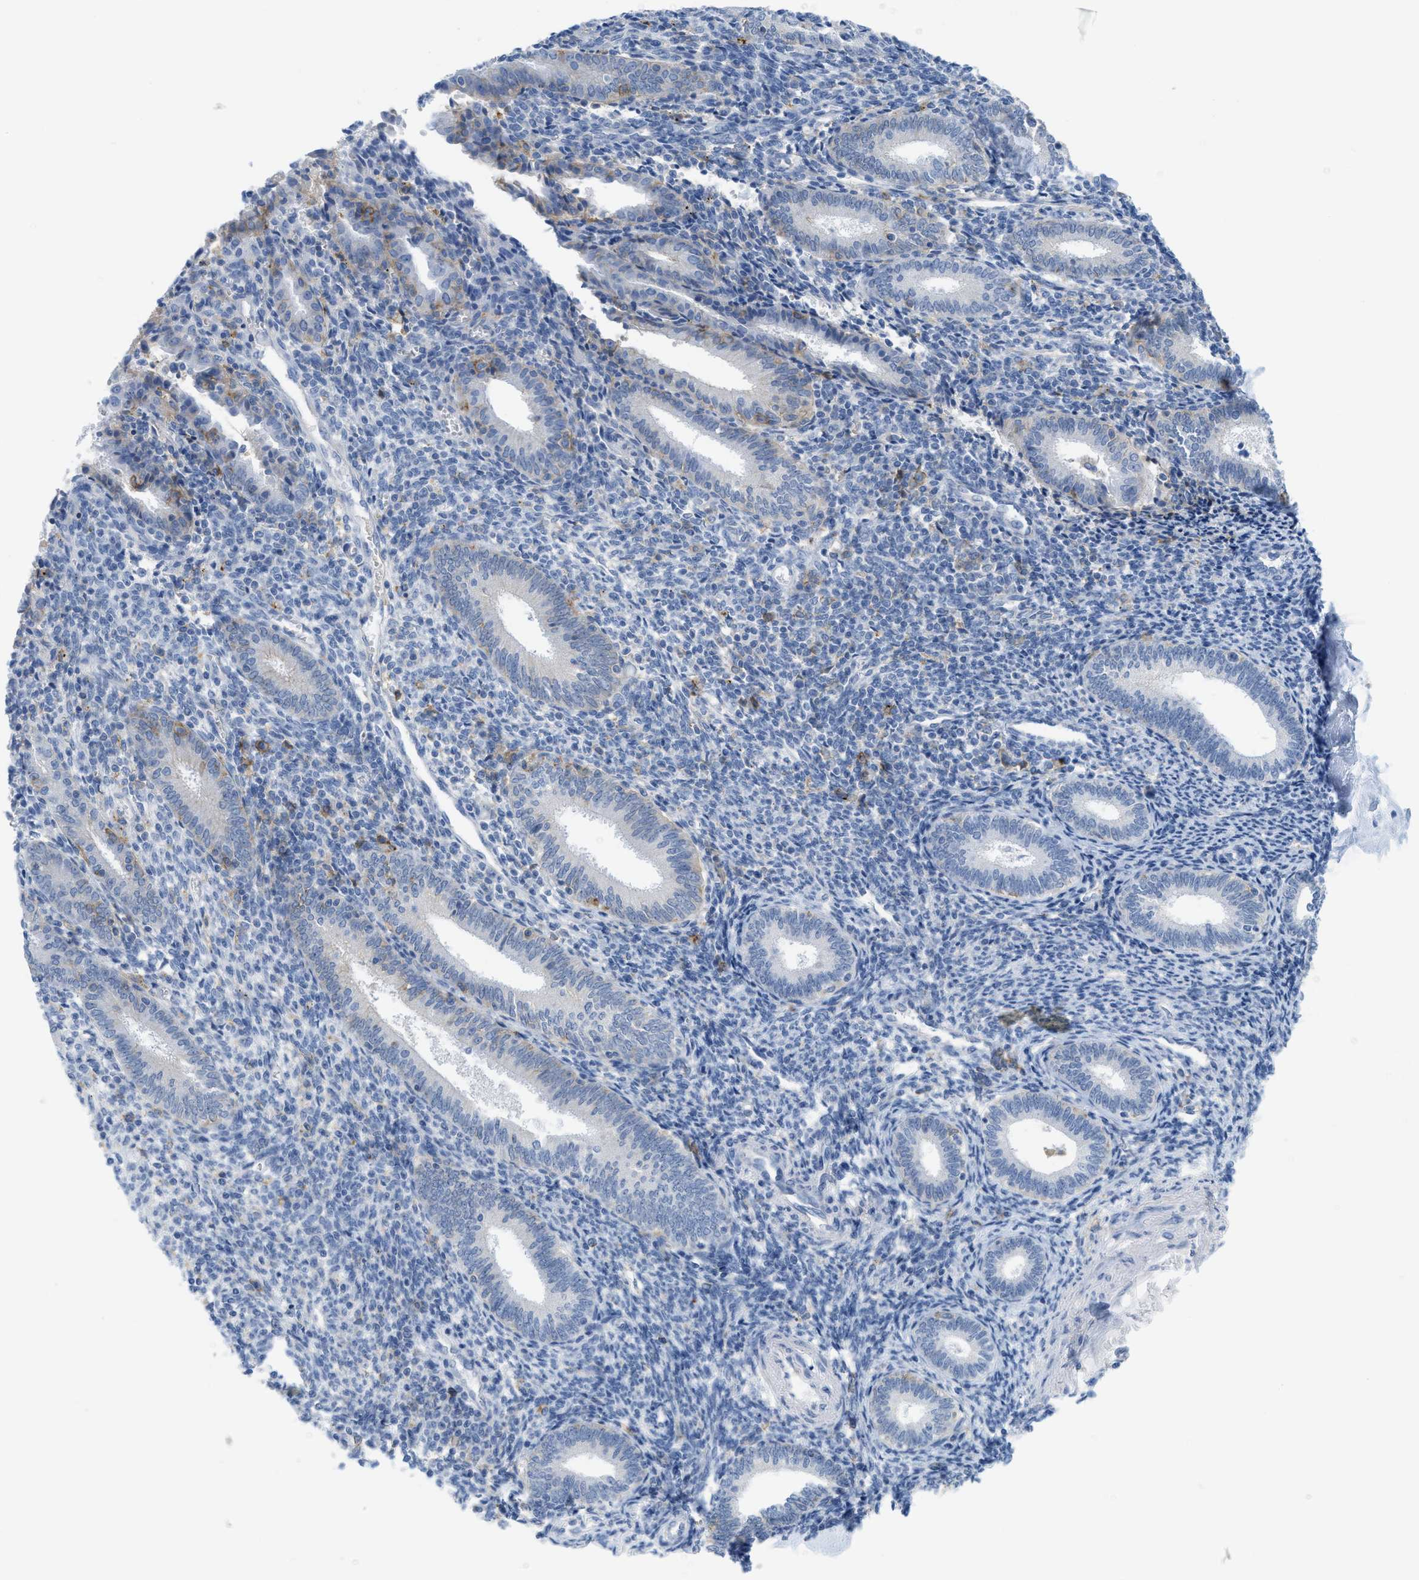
{"staining": {"intensity": "negative", "quantity": "none", "location": "none"}, "tissue": "endometrium", "cell_type": "Cells in endometrial stroma", "image_type": "normal", "snomed": [{"axis": "morphology", "description": "Normal tissue, NOS"}, {"axis": "topography", "description": "Endometrium"}], "caption": "Immunohistochemical staining of normal human endometrium reveals no significant staining in cells in endometrial stroma. (IHC, brightfield microscopy, high magnification).", "gene": "SLC3A2", "patient": {"sex": "female", "age": 41}}